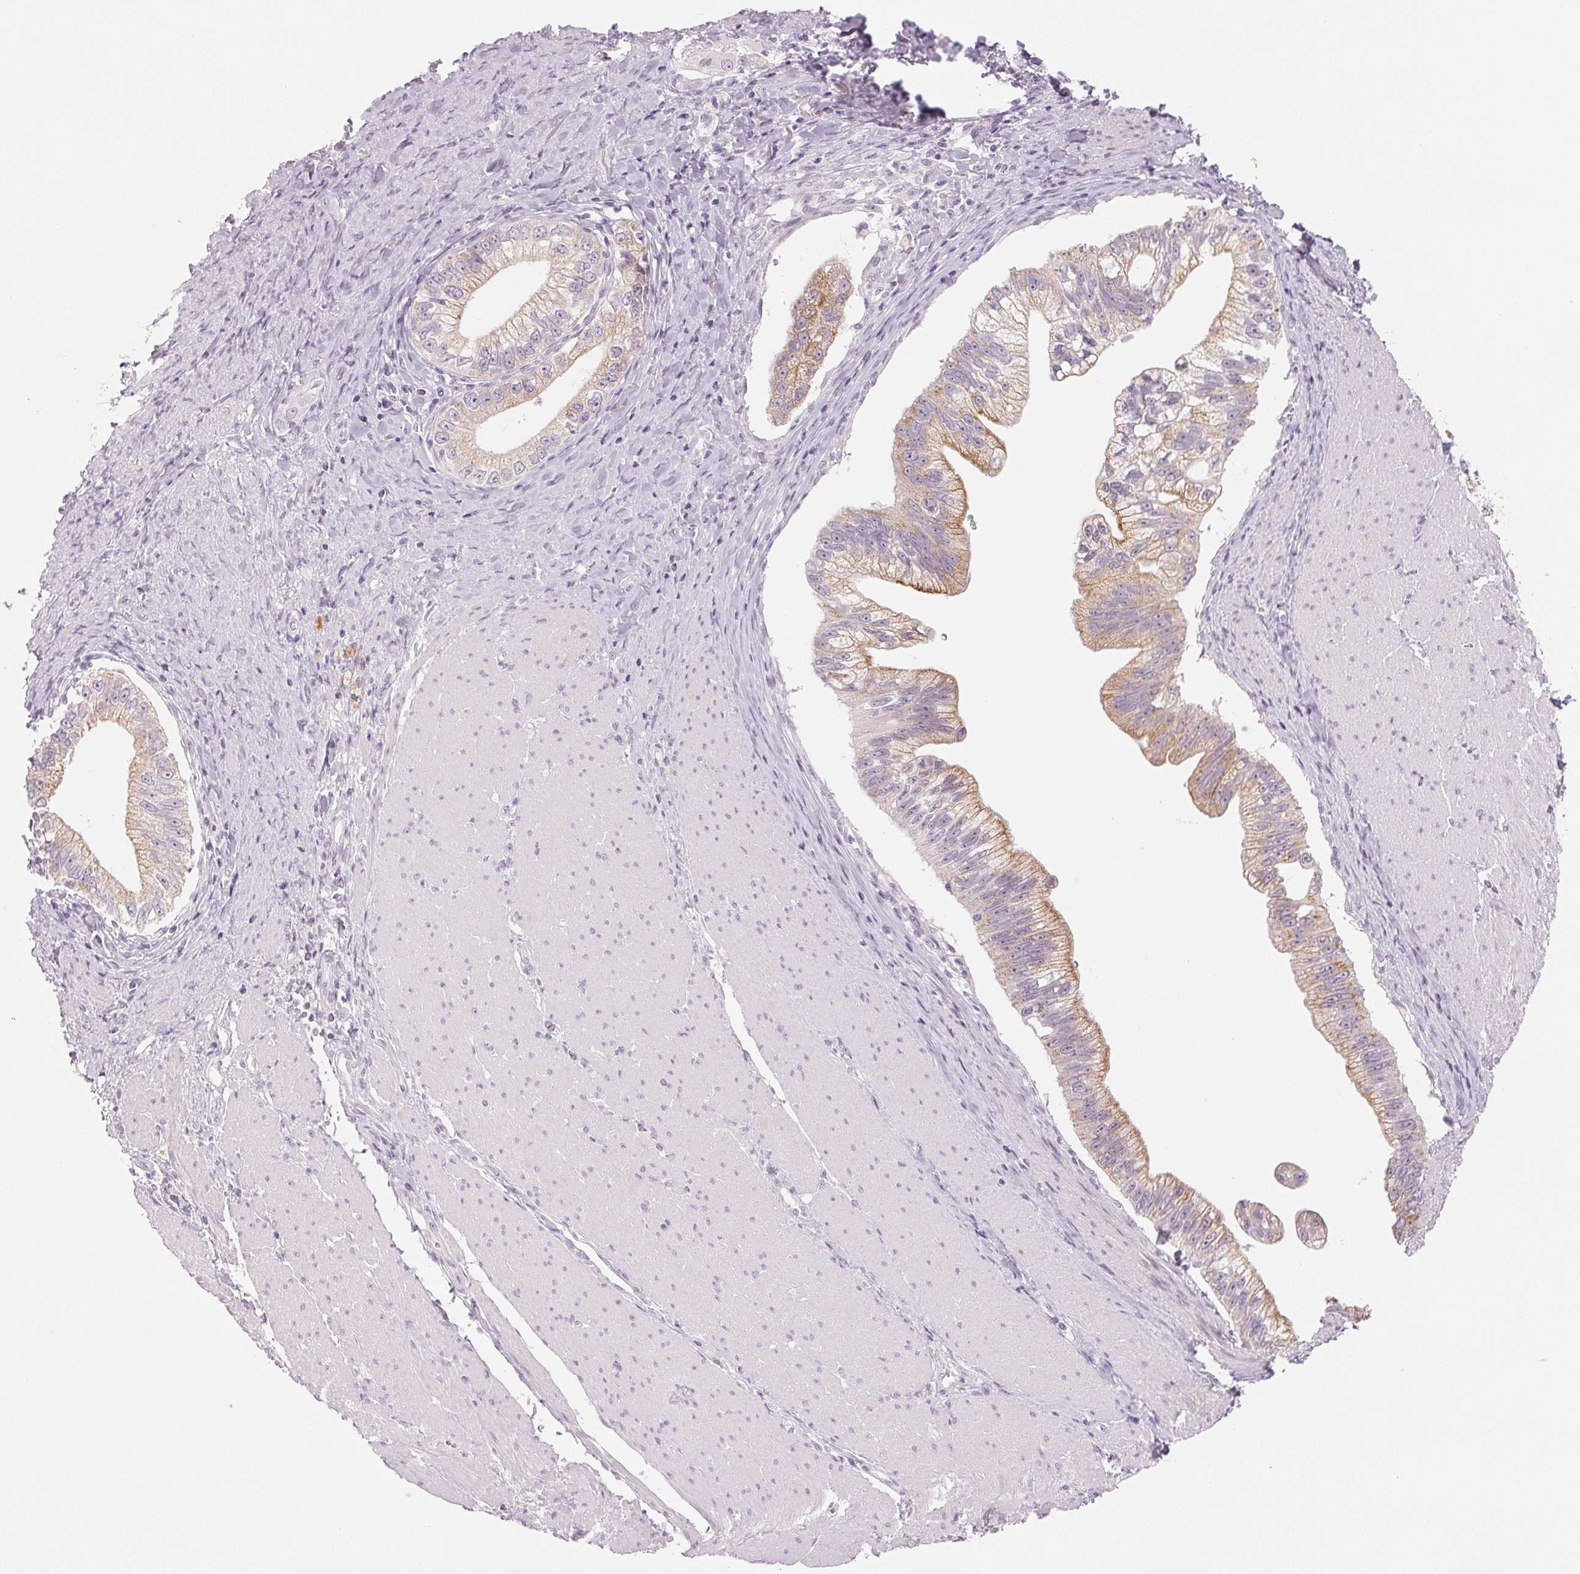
{"staining": {"intensity": "moderate", "quantity": "<25%", "location": "cytoplasmic/membranous"}, "tissue": "pancreatic cancer", "cell_type": "Tumor cells", "image_type": "cancer", "snomed": [{"axis": "morphology", "description": "Adenocarcinoma, NOS"}, {"axis": "topography", "description": "Pancreas"}], "caption": "This is a micrograph of immunohistochemistry staining of pancreatic cancer, which shows moderate staining in the cytoplasmic/membranous of tumor cells.", "gene": "EHHADH", "patient": {"sex": "male", "age": 70}}